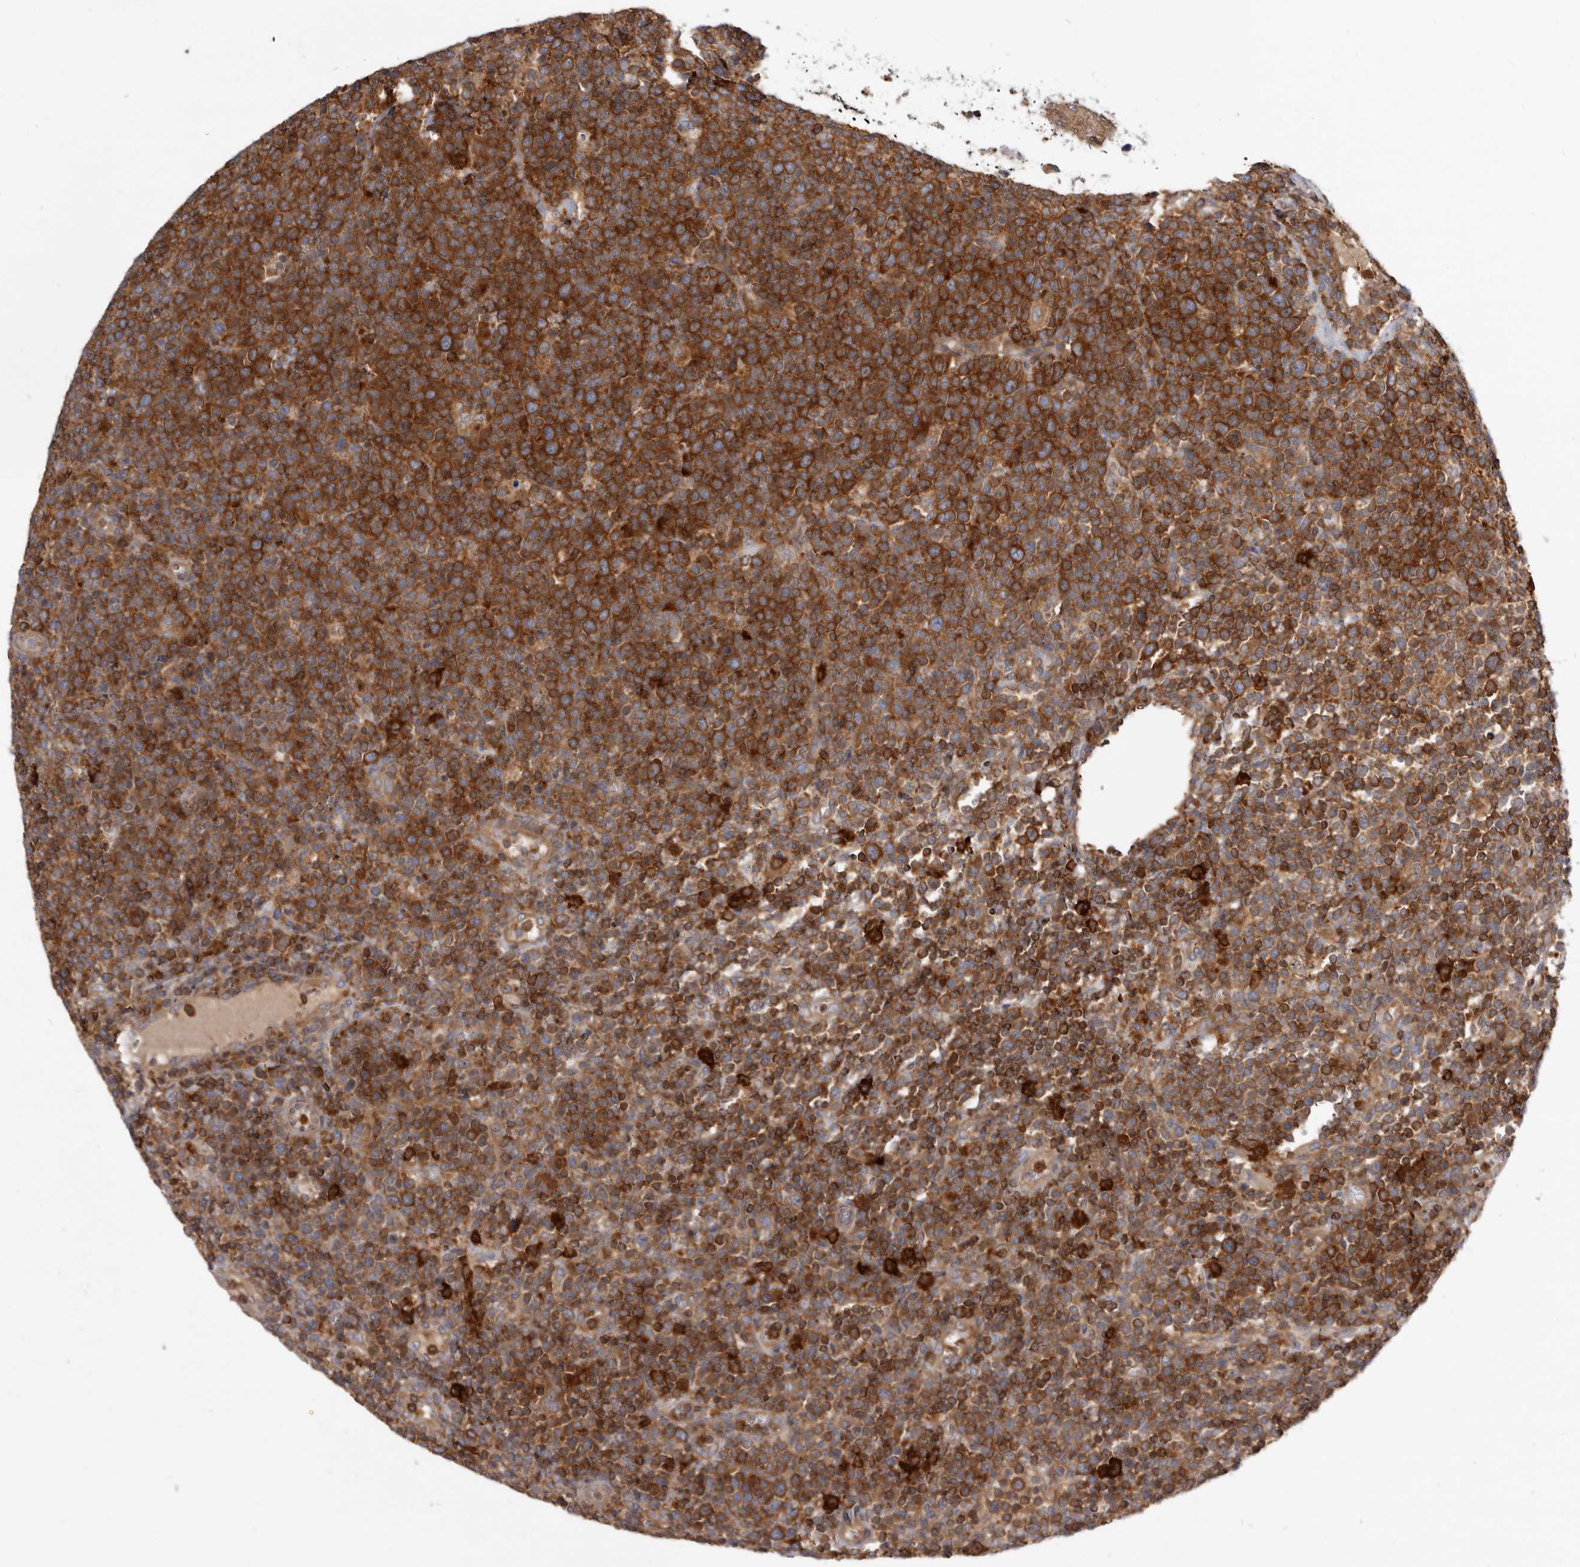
{"staining": {"intensity": "strong", "quantity": ">75%", "location": "cytoplasmic/membranous"}, "tissue": "lymphoma", "cell_type": "Tumor cells", "image_type": "cancer", "snomed": [{"axis": "morphology", "description": "Malignant lymphoma, non-Hodgkin's type, High grade"}, {"axis": "topography", "description": "Lymph node"}], "caption": "Protein staining of lymphoma tissue shows strong cytoplasmic/membranous expression in approximately >75% of tumor cells.", "gene": "CBL", "patient": {"sex": "male", "age": 61}}